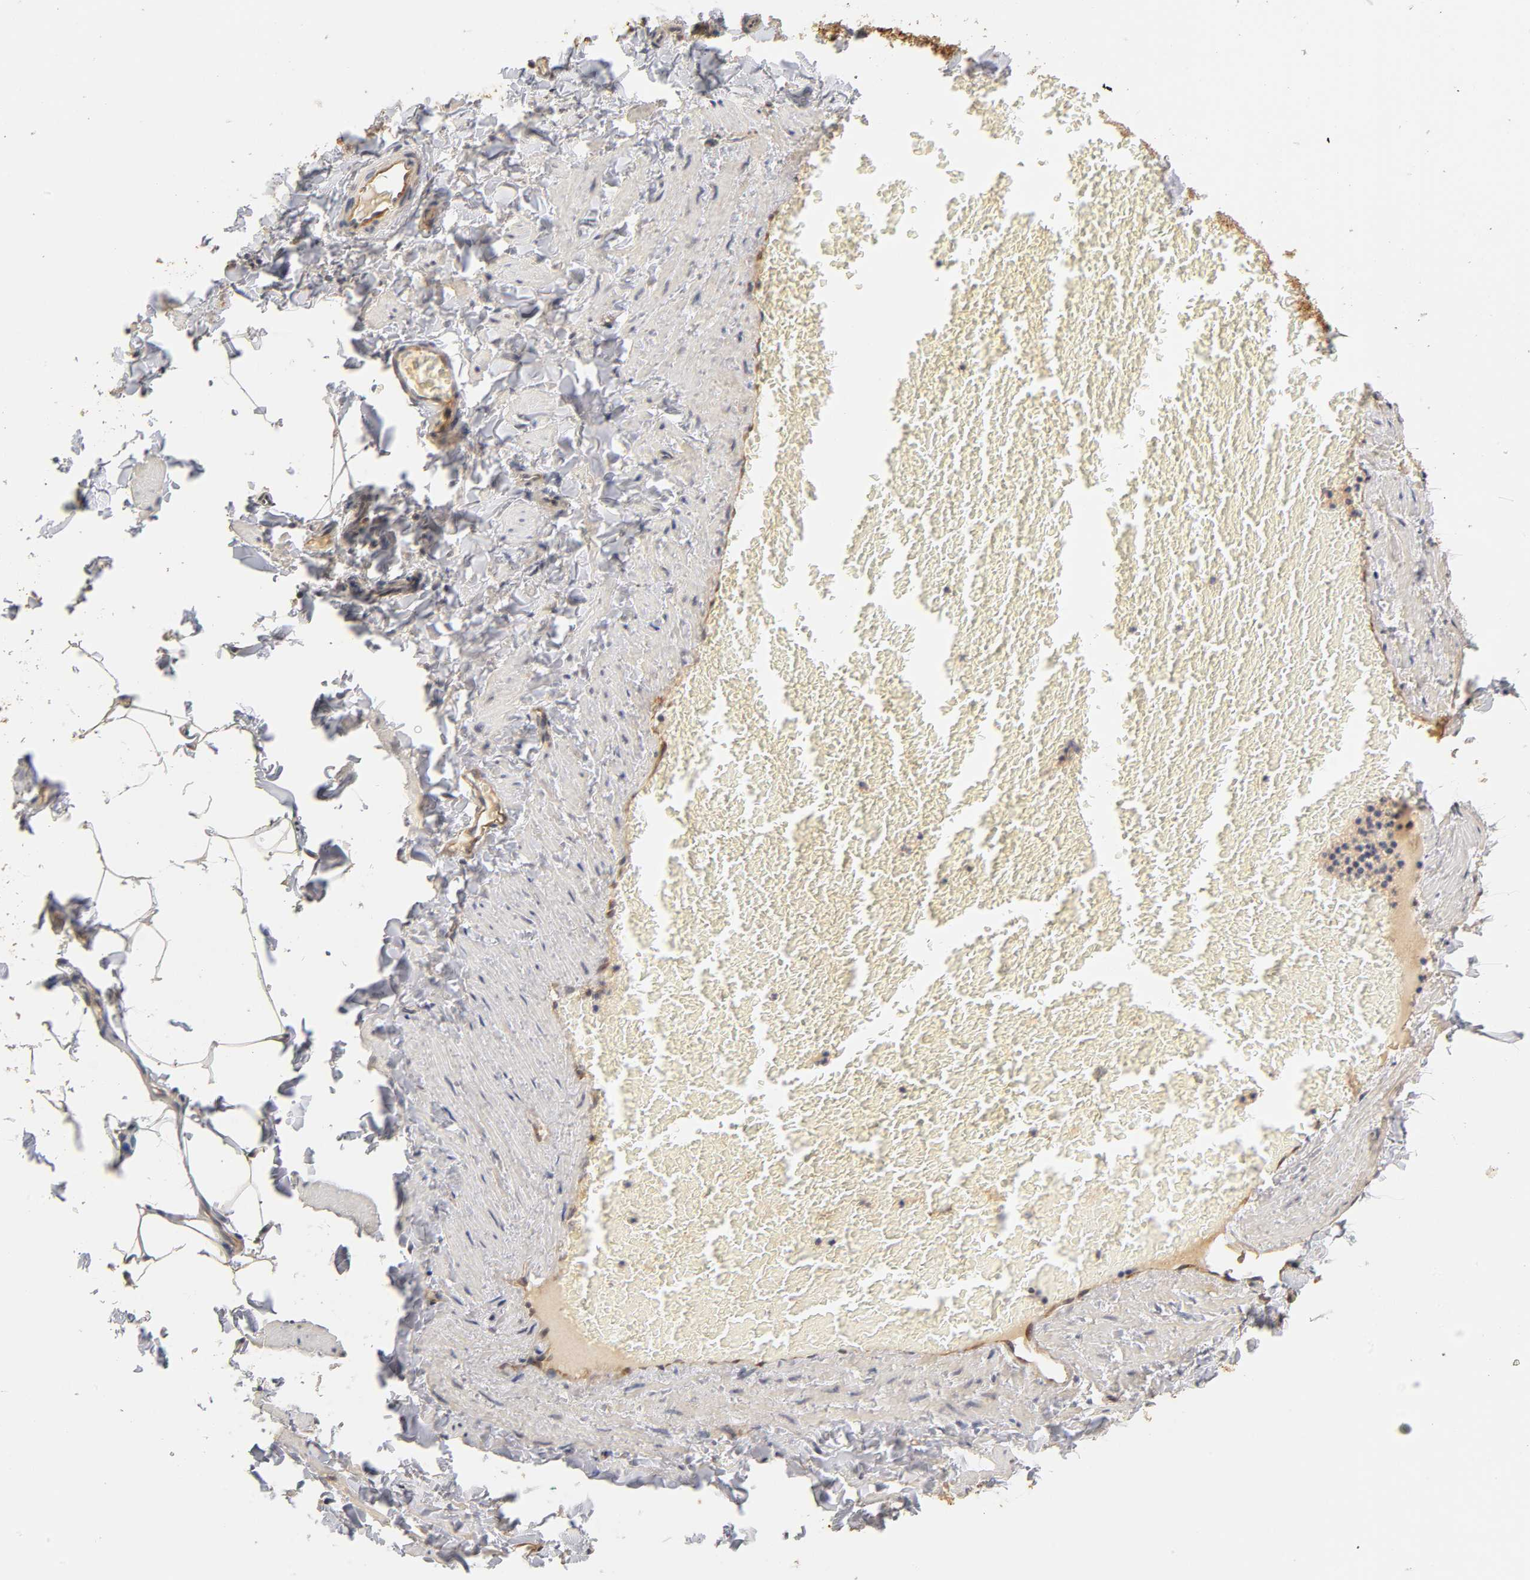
{"staining": {"intensity": "moderate", "quantity": ">75%", "location": "cytoplasmic/membranous"}, "tissue": "adipose tissue", "cell_type": "Adipocytes", "image_type": "normal", "snomed": [{"axis": "morphology", "description": "Normal tissue, NOS"}, {"axis": "topography", "description": "Vascular tissue"}], "caption": "IHC histopathology image of normal human adipose tissue stained for a protein (brown), which displays medium levels of moderate cytoplasmic/membranous expression in about >75% of adipocytes.", "gene": "LAMB1", "patient": {"sex": "male", "age": 41}}